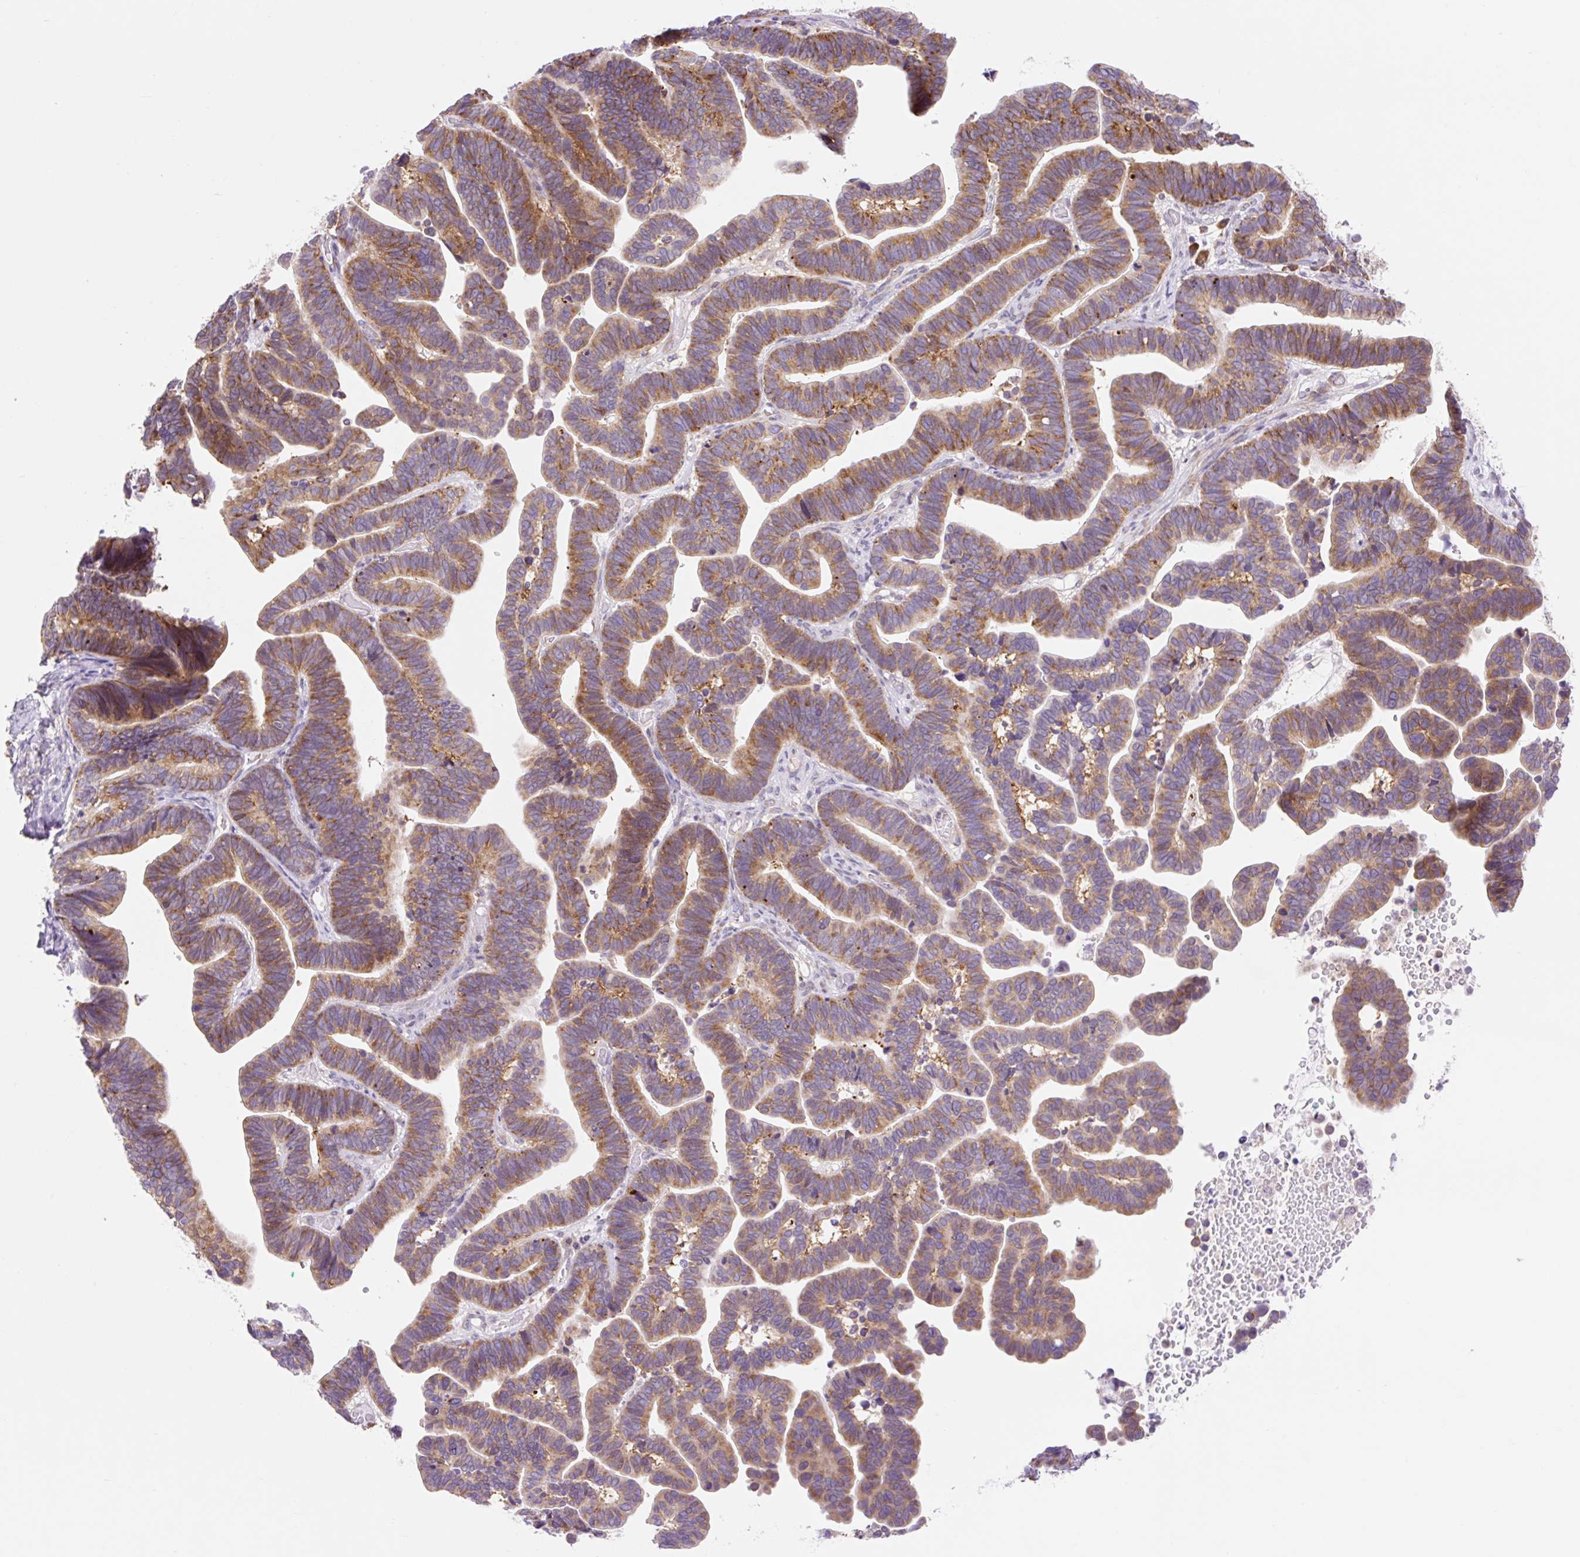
{"staining": {"intensity": "moderate", "quantity": ">75%", "location": "cytoplasmic/membranous"}, "tissue": "ovarian cancer", "cell_type": "Tumor cells", "image_type": "cancer", "snomed": [{"axis": "morphology", "description": "Cystadenocarcinoma, serous, NOS"}, {"axis": "topography", "description": "Ovary"}], "caption": "Ovarian cancer stained with a protein marker reveals moderate staining in tumor cells.", "gene": "GPR45", "patient": {"sex": "female", "age": 56}}